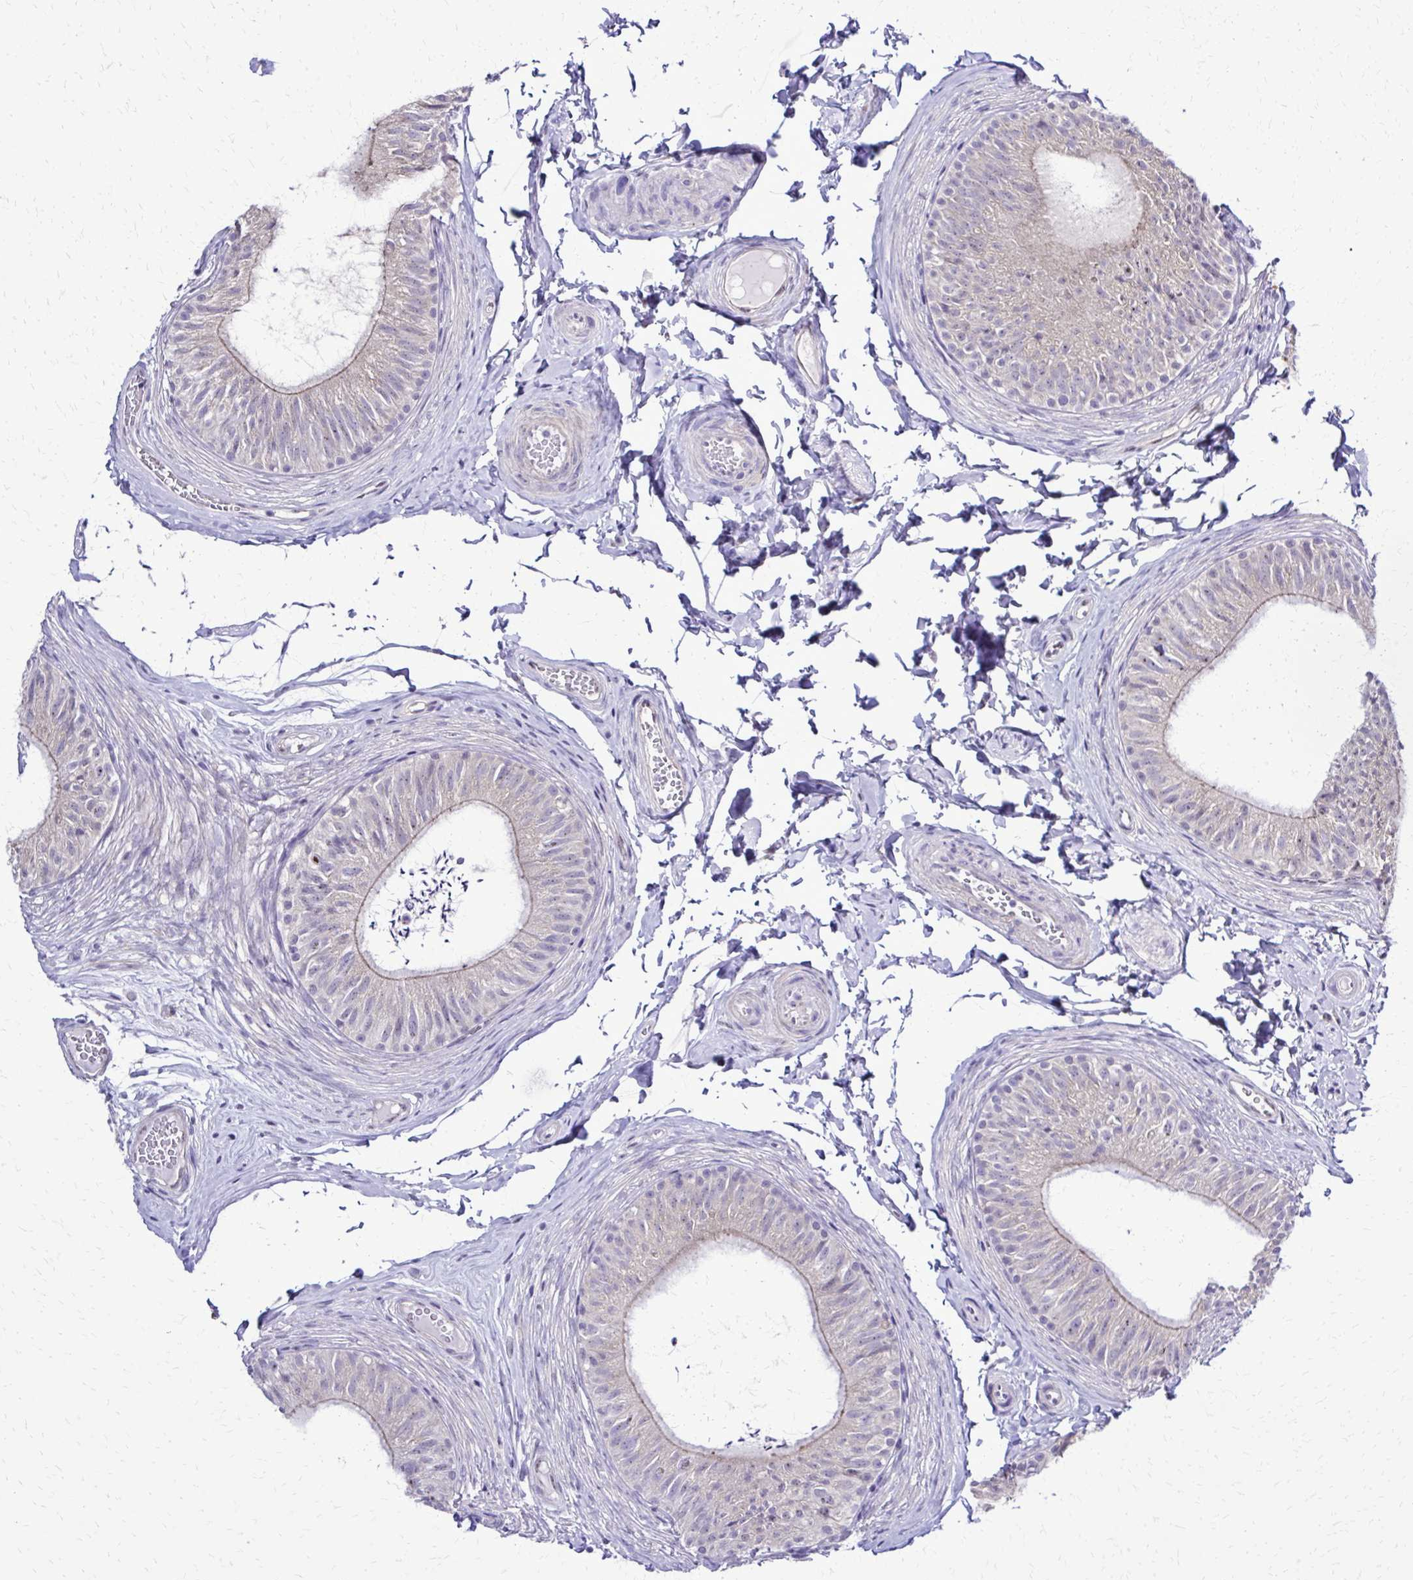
{"staining": {"intensity": "weak", "quantity": "<25%", "location": "cytoplasmic/membranous"}, "tissue": "epididymis", "cell_type": "Glandular cells", "image_type": "normal", "snomed": [{"axis": "morphology", "description": "Normal tissue, NOS"}, {"axis": "topography", "description": "Epididymis, spermatic cord, NOS"}, {"axis": "topography", "description": "Epididymis"}, {"axis": "topography", "description": "Peripheral nerve tissue"}], "caption": "A high-resolution image shows IHC staining of benign epididymis, which shows no significant expression in glandular cells.", "gene": "RASL11B", "patient": {"sex": "male", "age": 29}}